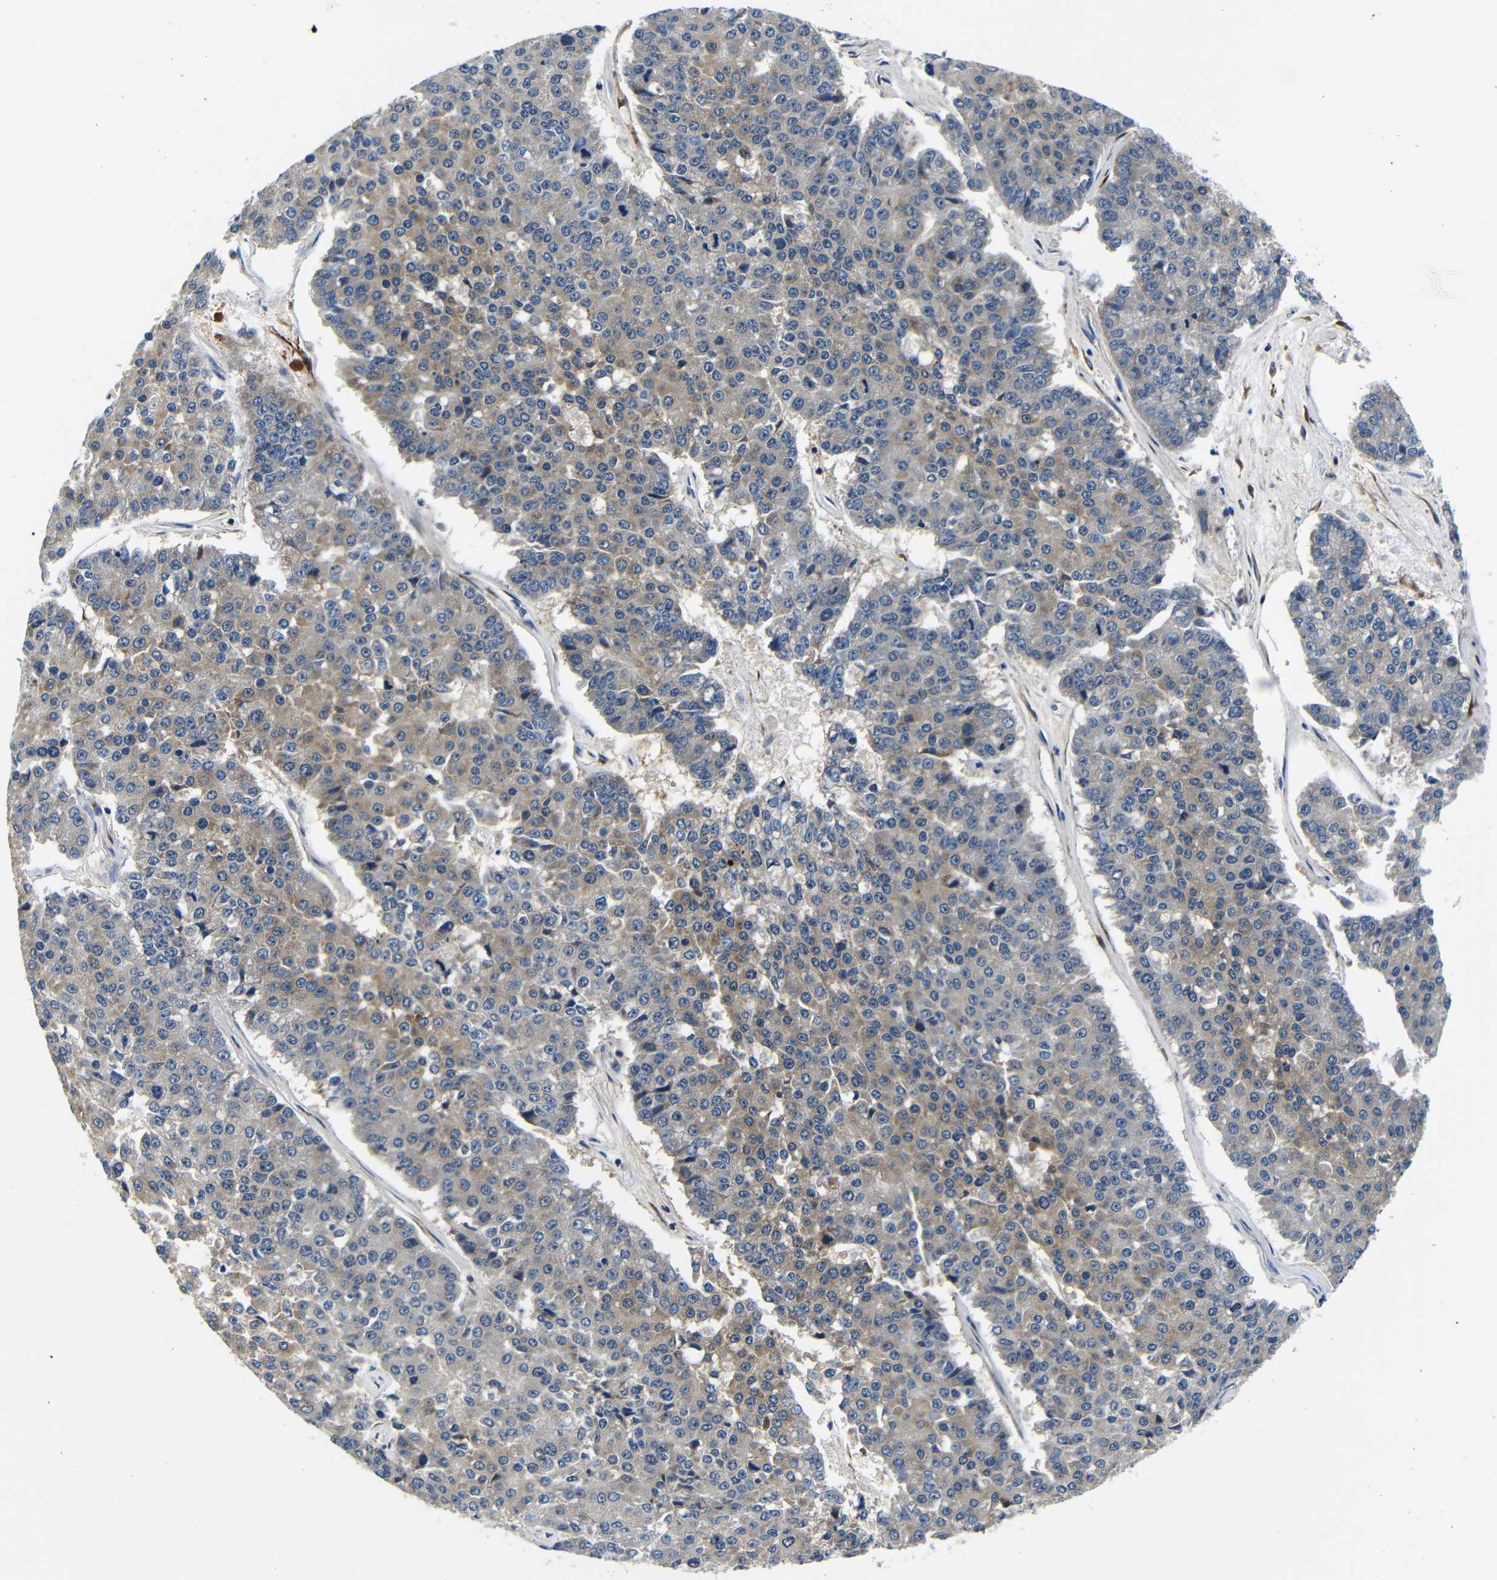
{"staining": {"intensity": "weak", "quantity": "25%-75%", "location": "cytoplasmic/membranous"}, "tissue": "pancreatic cancer", "cell_type": "Tumor cells", "image_type": "cancer", "snomed": [{"axis": "morphology", "description": "Adenocarcinoma, NOS"}, {"axis": "topography", "description": "Pancreas"}], "caption": "Pancreatic adenocarcinoma stained with IHC reveals weak cytoplasmic/membranous staining in approximately 25%-75% of tumor cells. (DAB IHC, brown staining for protein, blue staining for nuclei).", "gene": "FKBP14", "patient": {"sex": "male", "age": 50}}